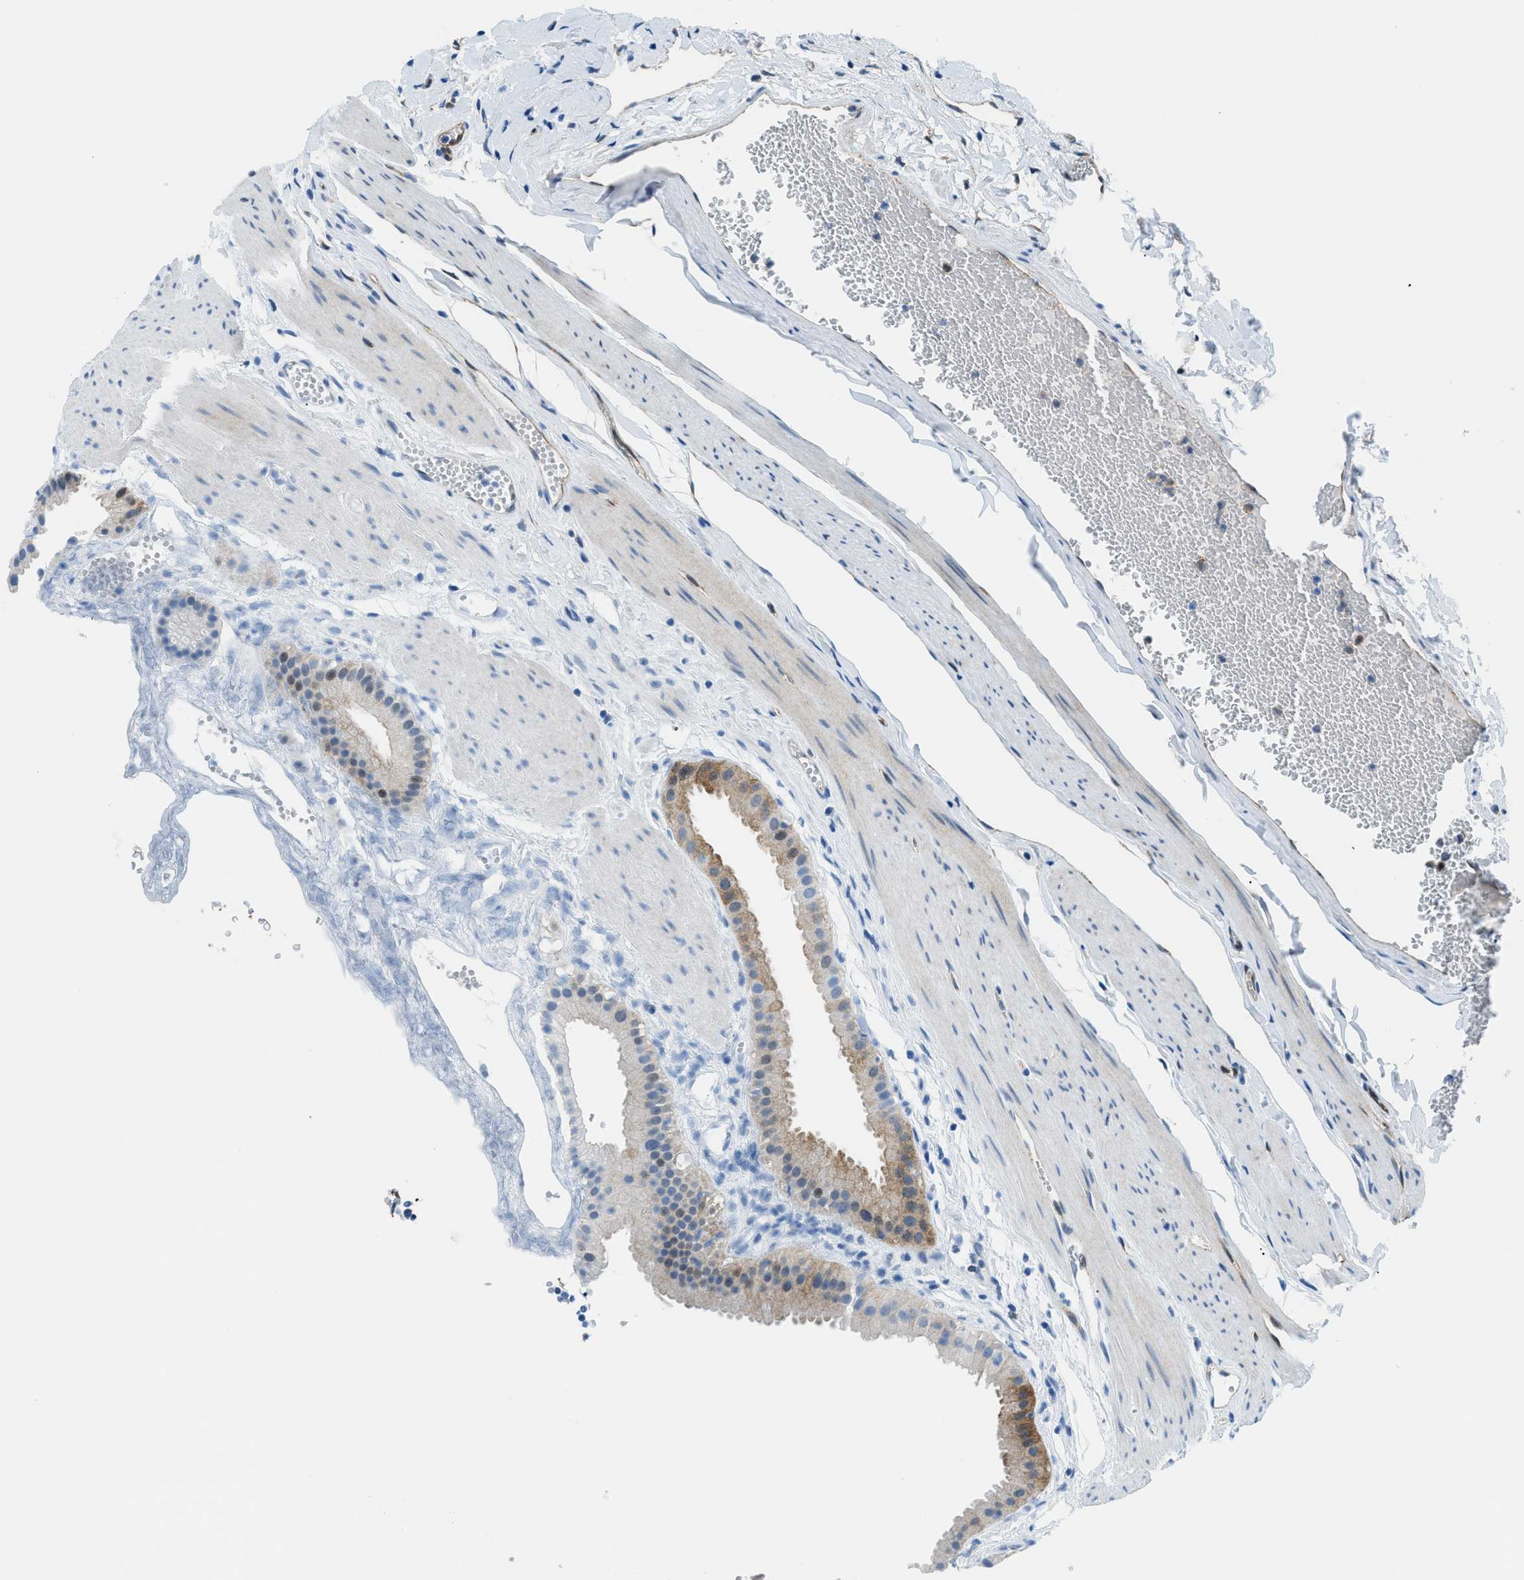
{"staining": {"intensity": "moderate", "quantity": "25%-75%", "location": "cytoplasmic/membranous,nuclear"}, "tissue": "gallbladder", "cell_type": "Glandular cells", "image_type": "normal", "snomed": [{"axis": "morphology", "description": "Normal tissue, NOS"}, {"axis": "topography", "description": "Gallbladder"}], "caption": "Protein expression analysis of unremarkable gallbladder reveals moderate cytoplasmic/membranous,nuclear expression in about 25%-75% of glandular cells. Using DAB (3,3'-diaminobenzidine) (brown) and hematoxylin (blue) stains, captured at high magnification using brightfield microscopy.", "gene": "YWHAE", "patient": {"sex": "female", "age": 64}}